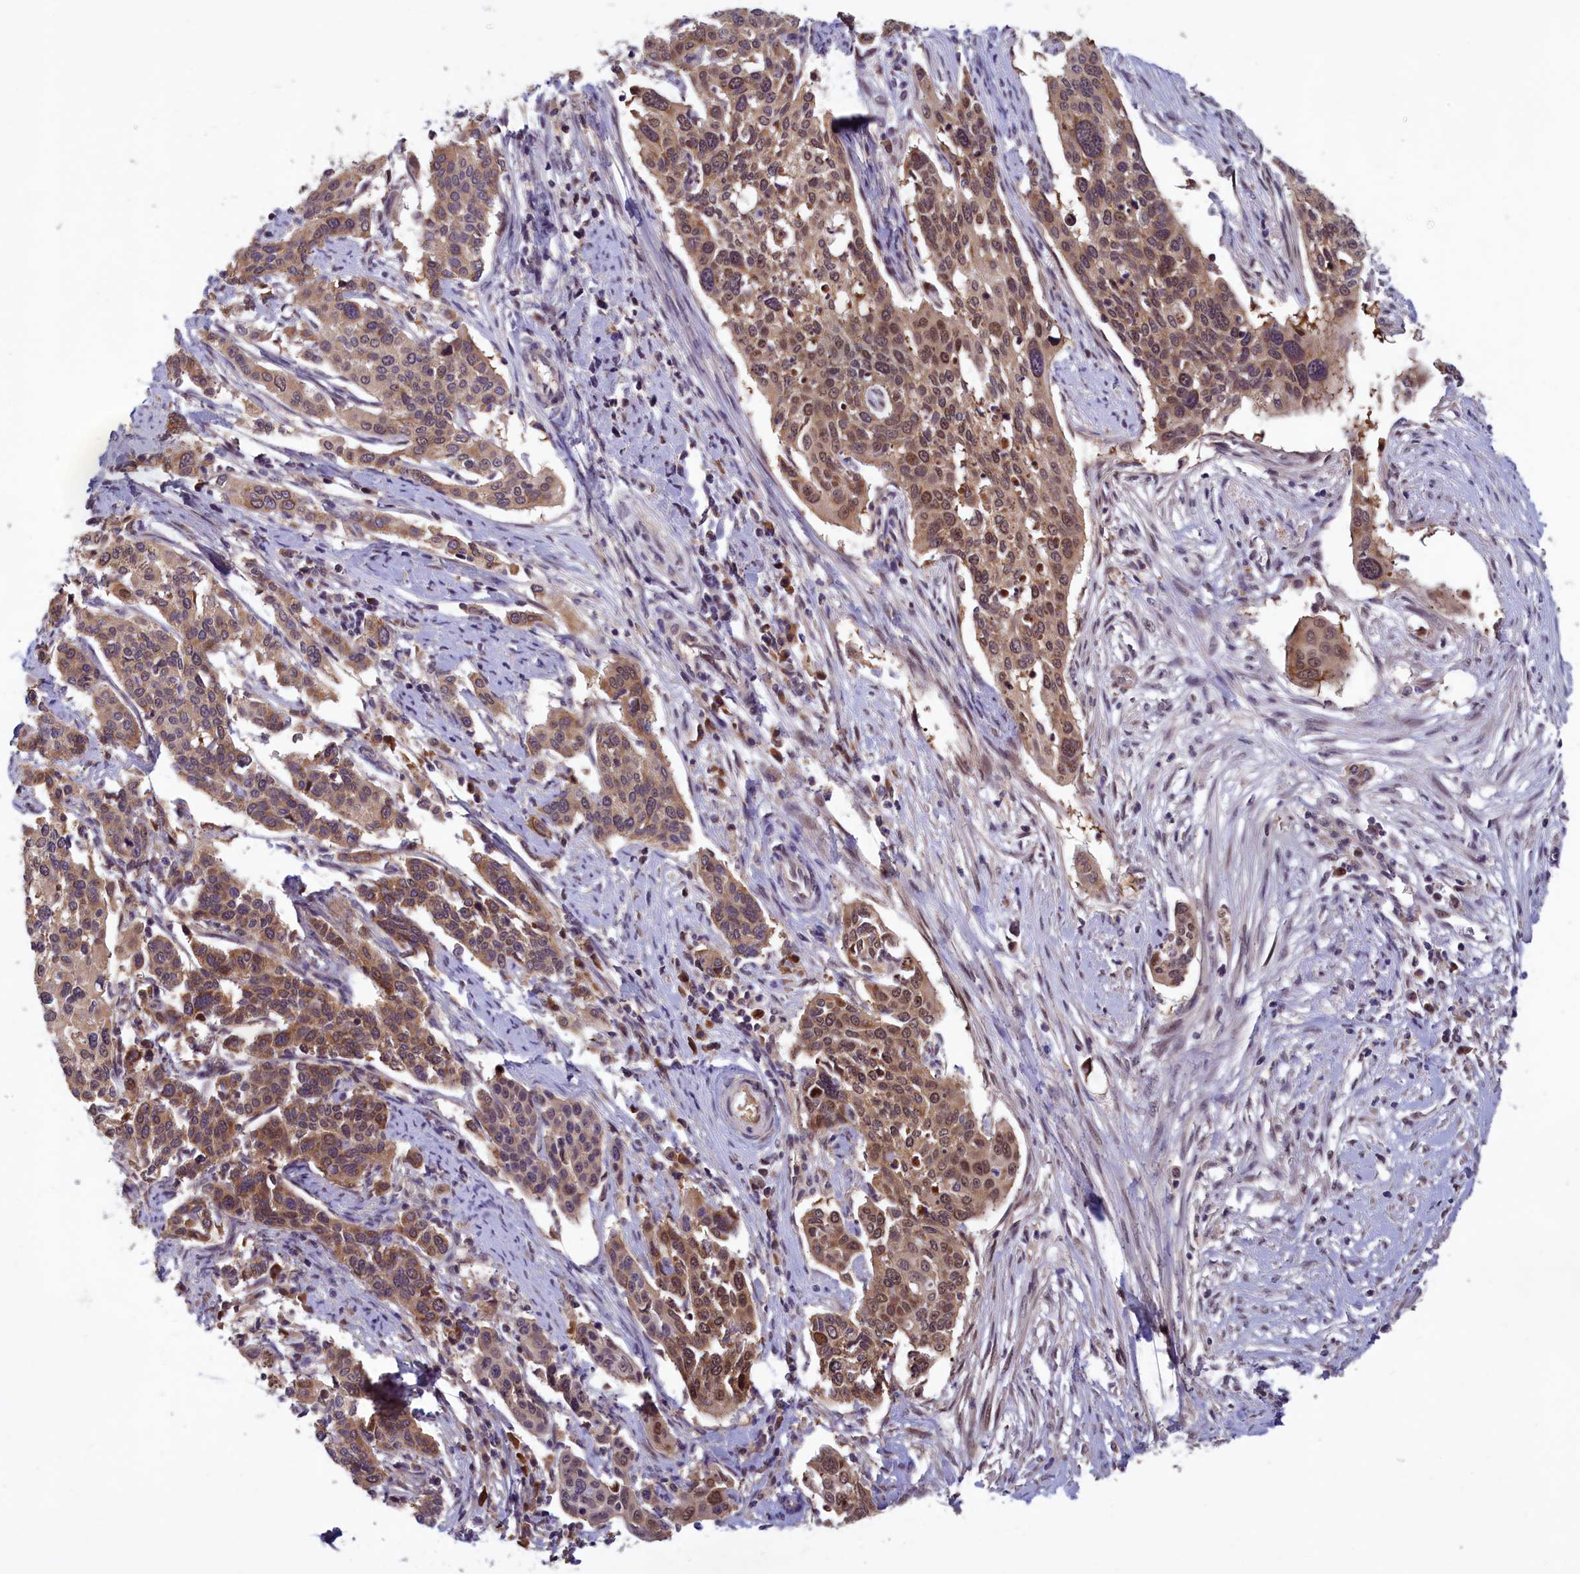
{"staining": {"intensity": "moderate", "quantity": ">75%", "location": "cytoplasmic/membranous,nuclear"}, "tissue": "cervical cancer", "cell_type": "Tumor cells", "image_type": "cancer", "snomed": [{"axis": "morphology", "description": "Squamous cell carcinoma, NOS"}, {"axis": "topography", "description": "Cervix"}], "caption": "Human cervical cancer stained with a protein marker displays moderate staining in tumor cells.", "gene": "CCDC15", "patient": {"sex": "female", "age": 44}}